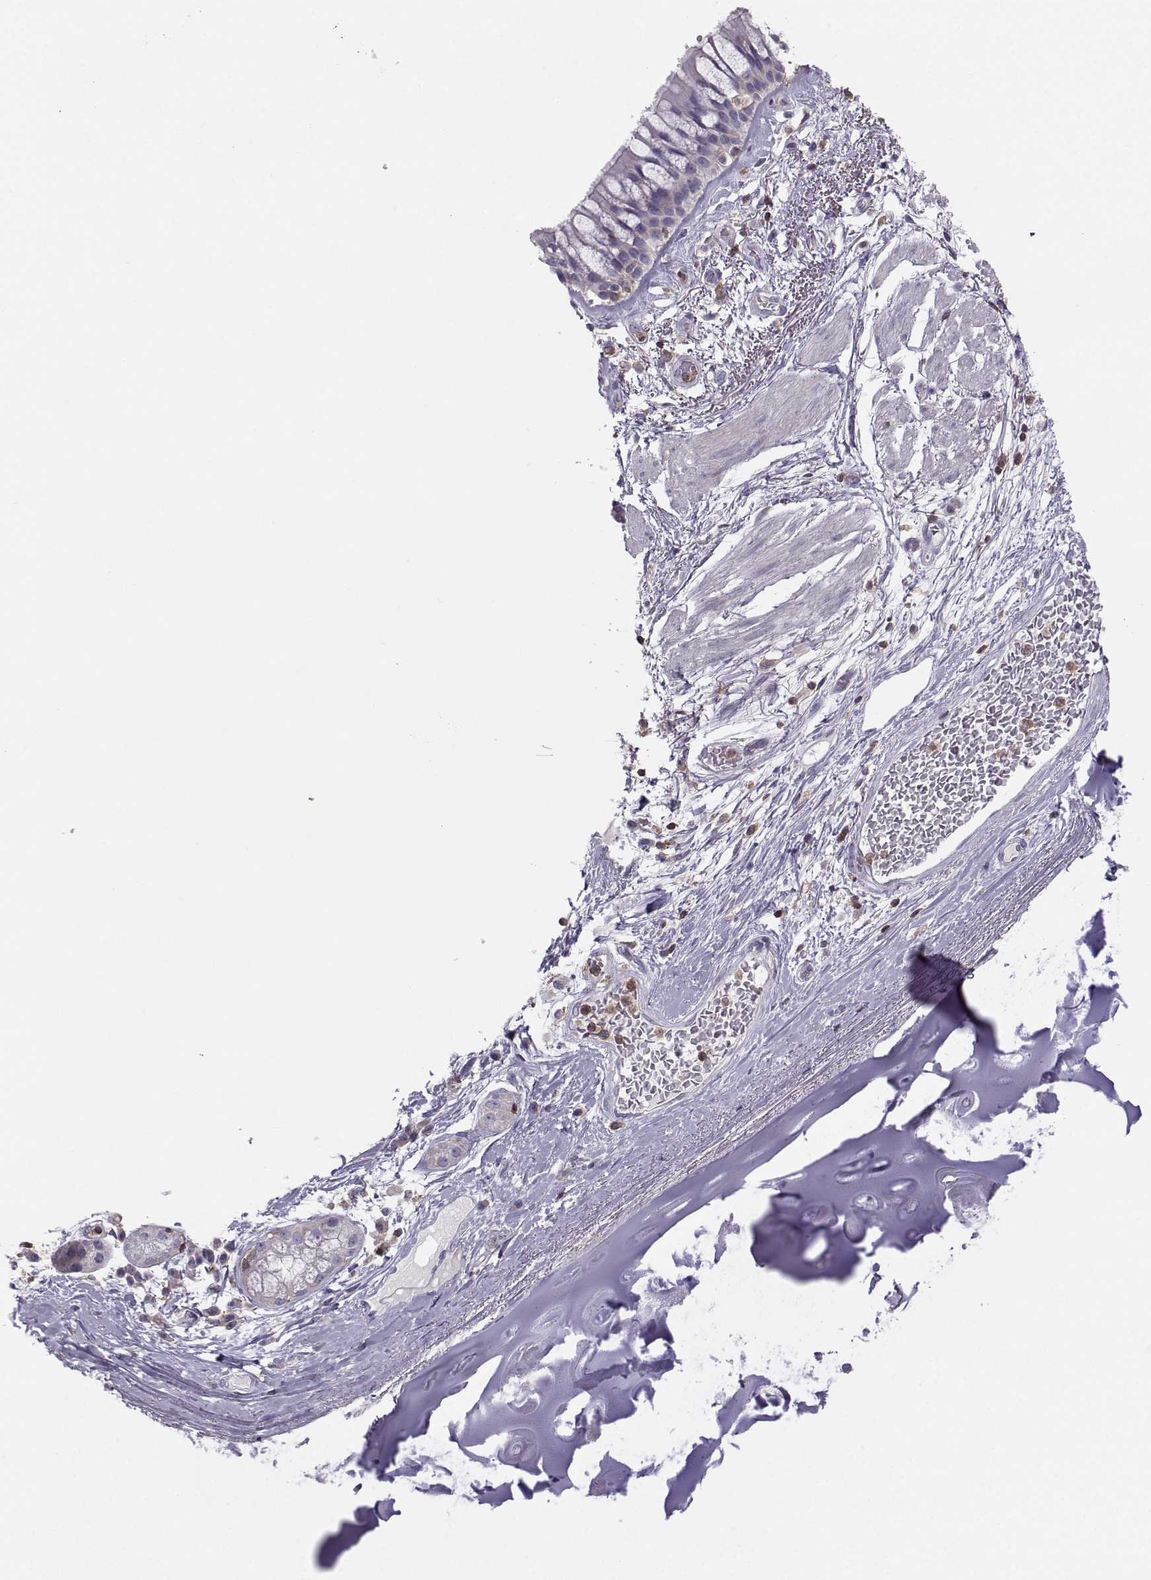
{"staining": {"intensity": "negative", "quantity": "none", "location": "none"}, "tissue": "bronchus", "cell_type": "Respiratory epithelial cells", "image_type": "normal", "snomed": [{"axis": "morphology", "description": "Normal tissue, NOS"}, {"axis": "topography", "description": "Bronchus"}, {"axis": "topography", "description": "Lung"}], "caption": "Immunohistochemical staining of normal bronchus exhibits no significant expression in respiratory epithelial cells.", "gene": "ZBTB32", "patient": {"sex": "female", "age": 57}}